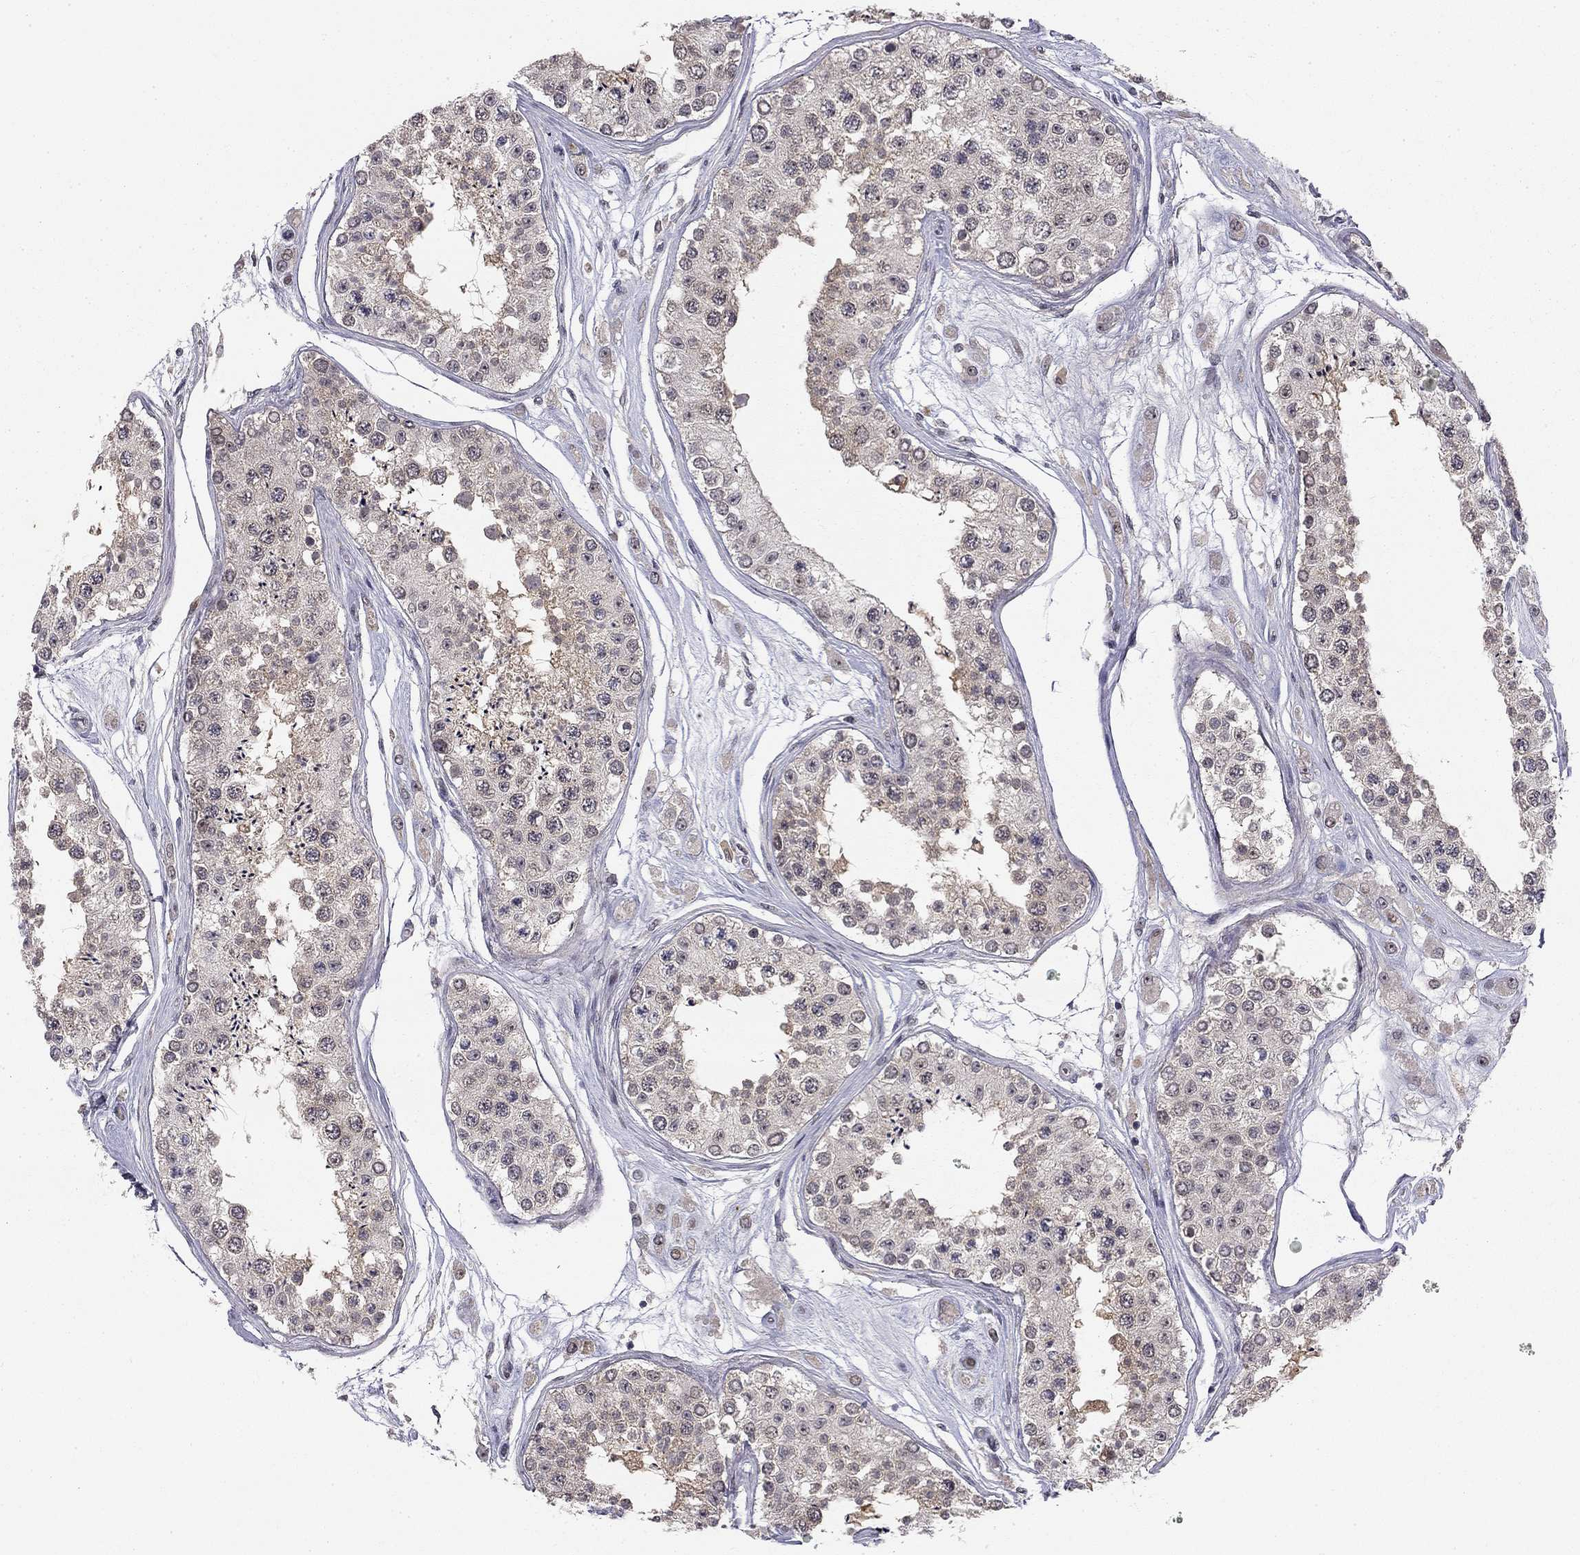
{"staining": {"intensity": "weak", "quantity": "25%-75%", "location": "cytoplasmic/membranous"}, "tissue": "testis", "cell_type": "Cells in seminiferous ducts", "image_type": "normal", "snomed": [{"axis": "morphology", "description": "Normal tissue, NOS"}, {"axis": "topography", "description": "Testis"}], "caption": "Testis was stained to show a protein in brown. There is low levels of weak cytoplasmic/membranous staining in about 25%-75% of cells in seminiferous ducts. (IHC, brightfield microscopy, high magnification).", "gene": "STXBP6", "patient": {"sex": "male", "age": 25}}